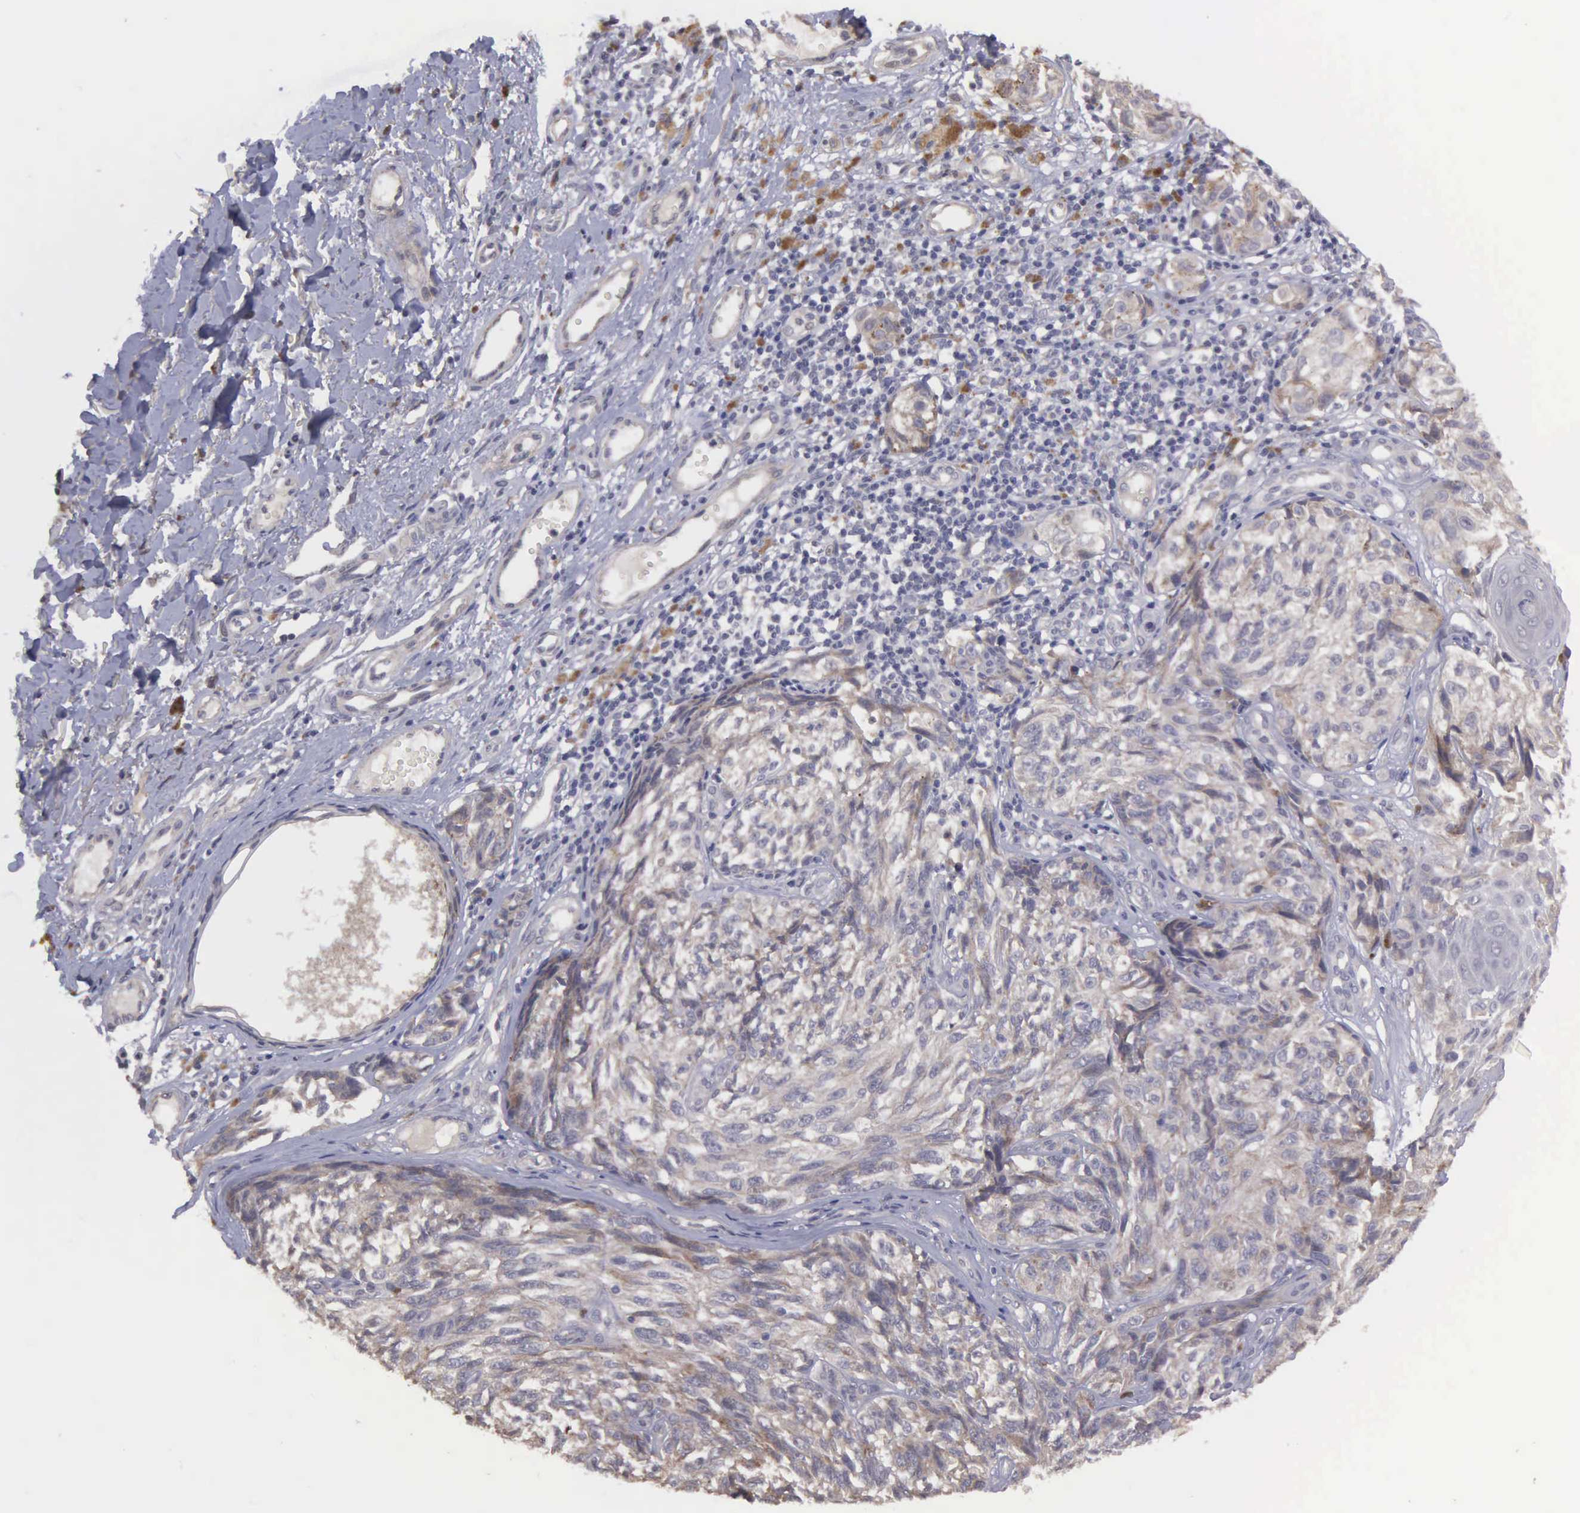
{"staining": {"intensity": "weak", "quantity": ">75%", "location": "cytoplasmic/membranous"}, "tissue": "melanoma", "cell_type": "Tumor cells", "image_type": "cancer", "snomed": [{"axis": "morphology", "description": "Malignant melanoma, NOS"}, {"axis": "topography", "description": "Skin"}], "caption": "Approximately >75% of tumor cells in melanoma display weak cytoplasmic/membranous protein expression as visualized by brown immunohistochemical staining.", "gene": "RTL10", "patient": {"sex": "male", "age": 67}}